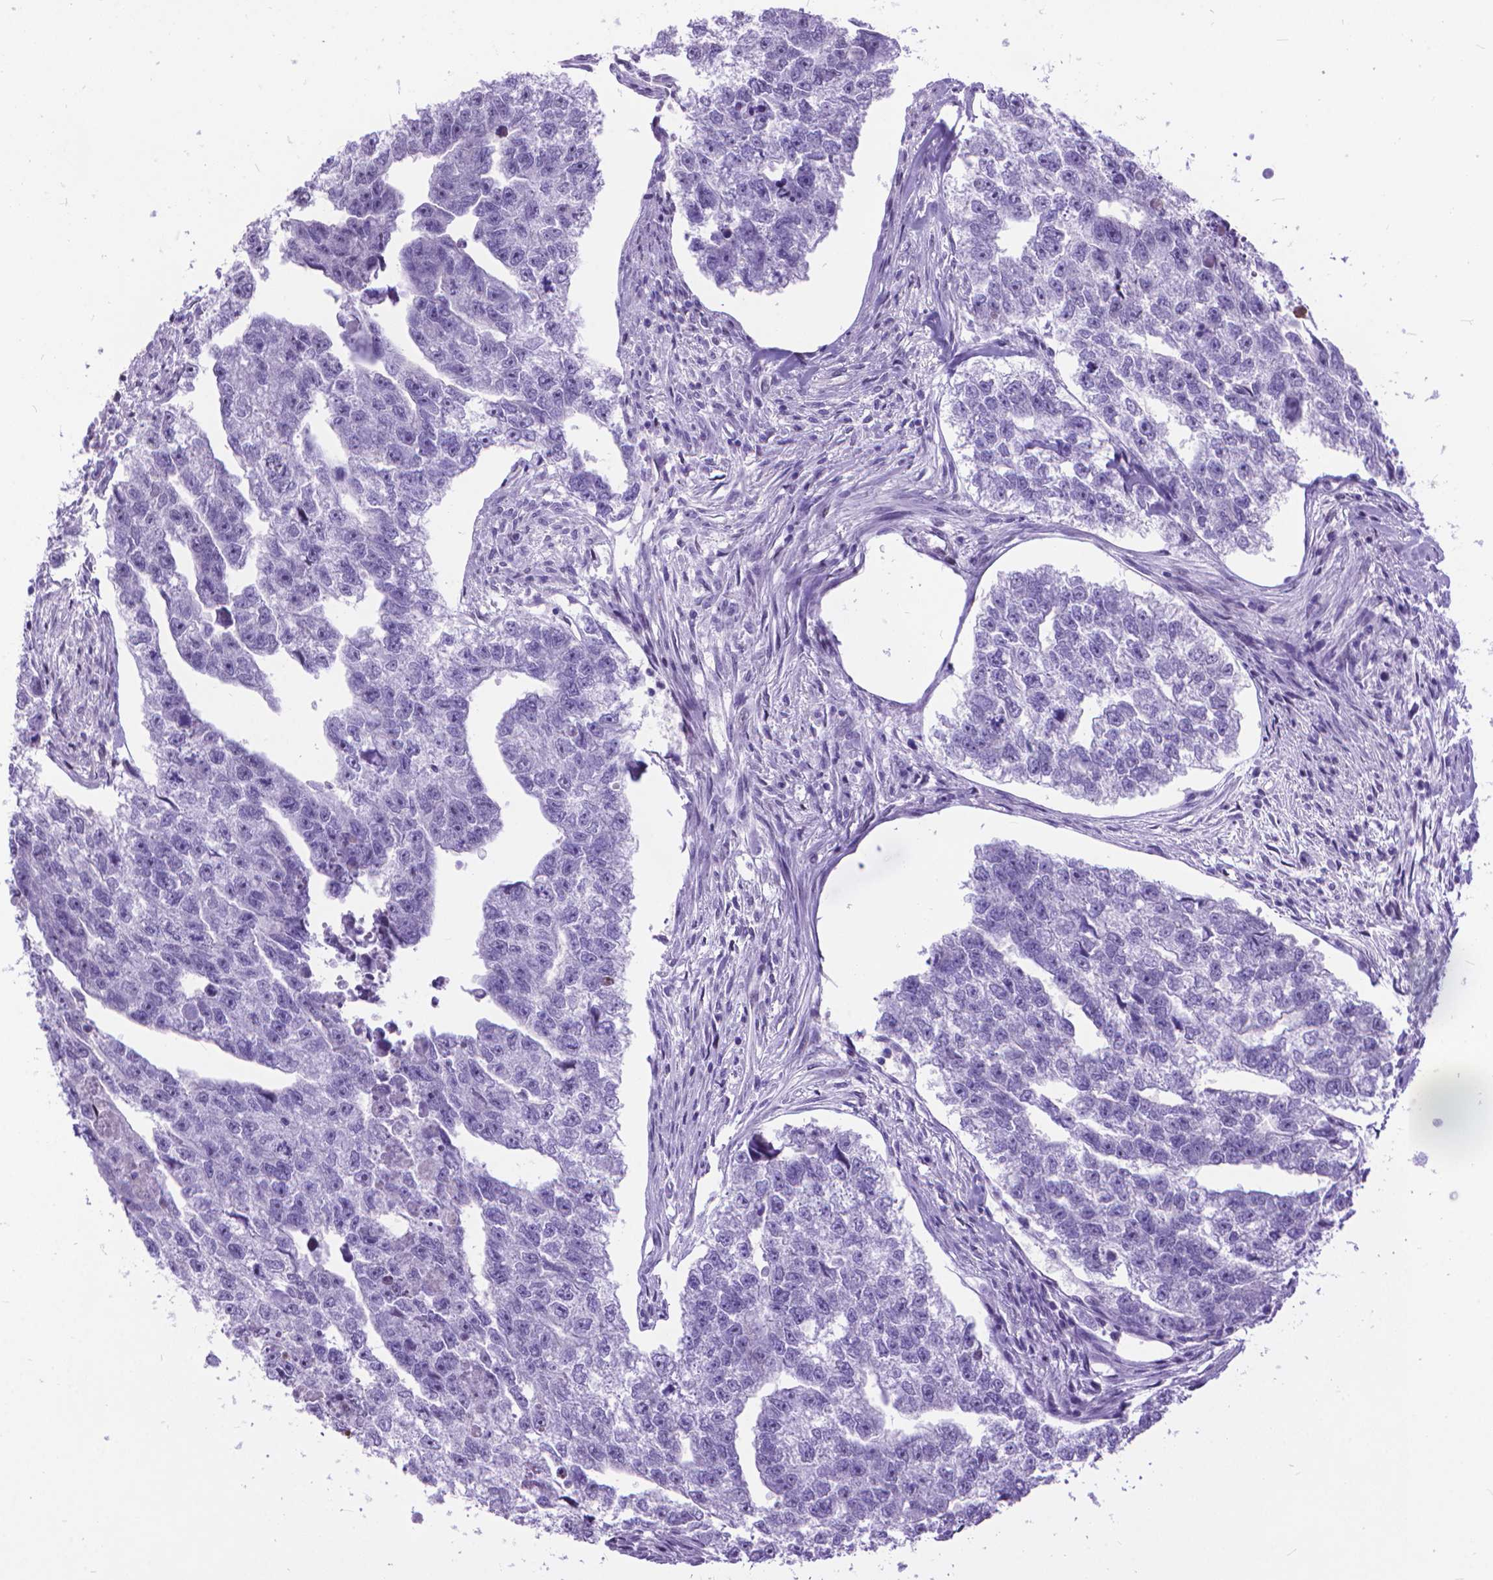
{"staining": {"intensity": "negative", "quantity": "none", "location": "none"}, "tissue": "testis cancer", "cell_type": "Tumor cells", "image_type": "cancer", "snomed": [{"axis": "morphology", "description": "Carcinoma, Embryonal, NOS"}, {"axis": "morphology", "description": "Teratoma, malignant, NOS"}, {"axis": "topography", "description": "Testis"}], "caption": "A high-resolution image shows immunohistochemistry staining of testis malignant teratoma, which demonstrates no significant positivity in tumor cells.", "gene": "POLE4", "patient": {"sex": "male", "age": 44}}